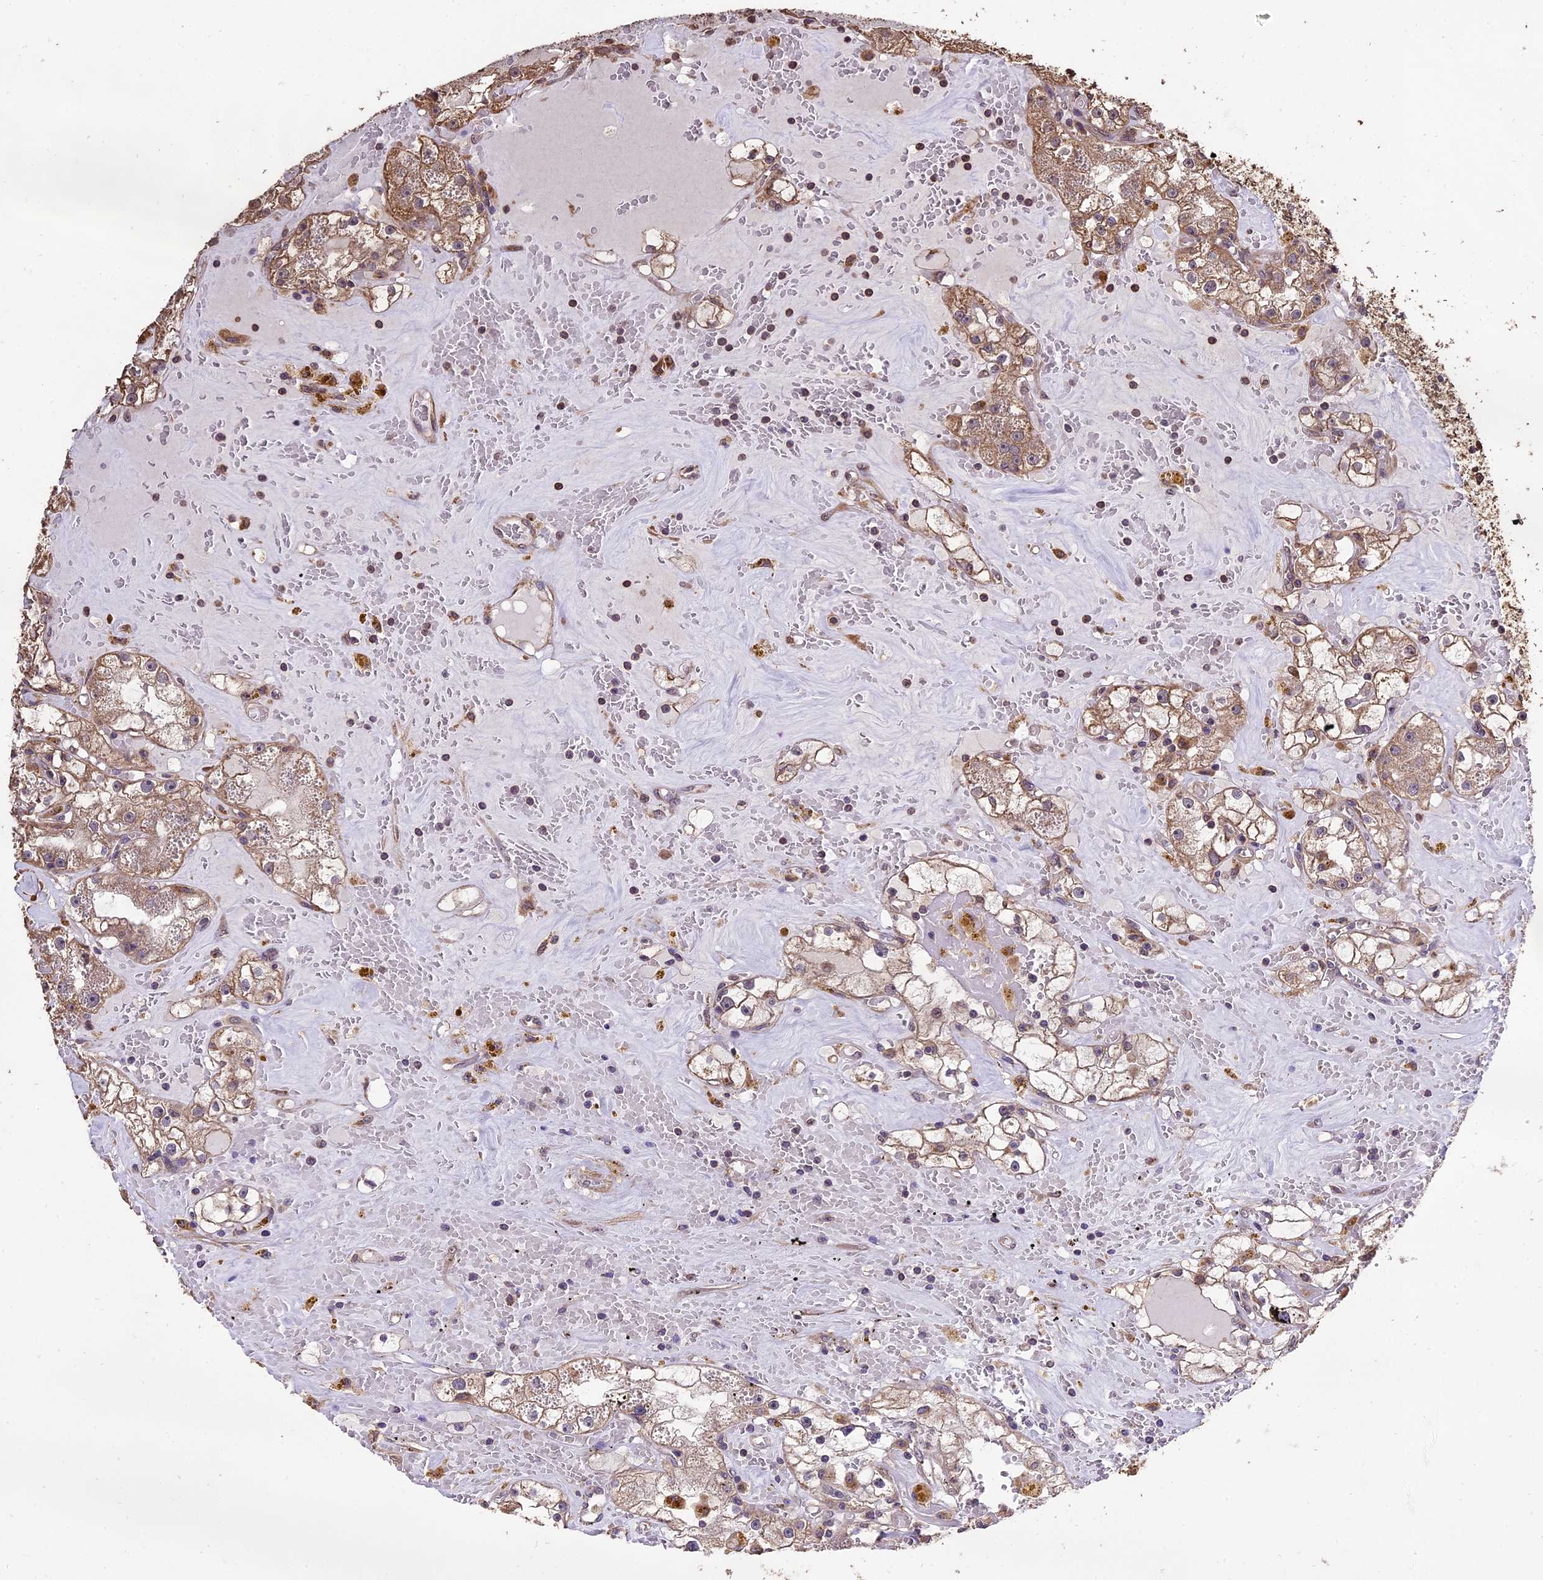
{"staining": {"intensity": "moderate", "quantity": ">75%", "location": "cytoplasmic/membranous"}, "tissue": "renal cancer", "cell_type": "Tumor cells", "image_type": "cancer", "snomed": [{"axis": "morphology", "description": "Adenocarcinoma, NOS"}, {"axis": "topography", "description": "Kidney"}], "caption": "IHC histopathology image of human renal cancer (adenocarcinoma) stained for a protein (brown), which displays medium levels of moderate cytoplasmic/membranous positivity in about >75% of tumor cells.", "gene": "PGPEP1L", "patient": {"sex": "male", "age": 56}}